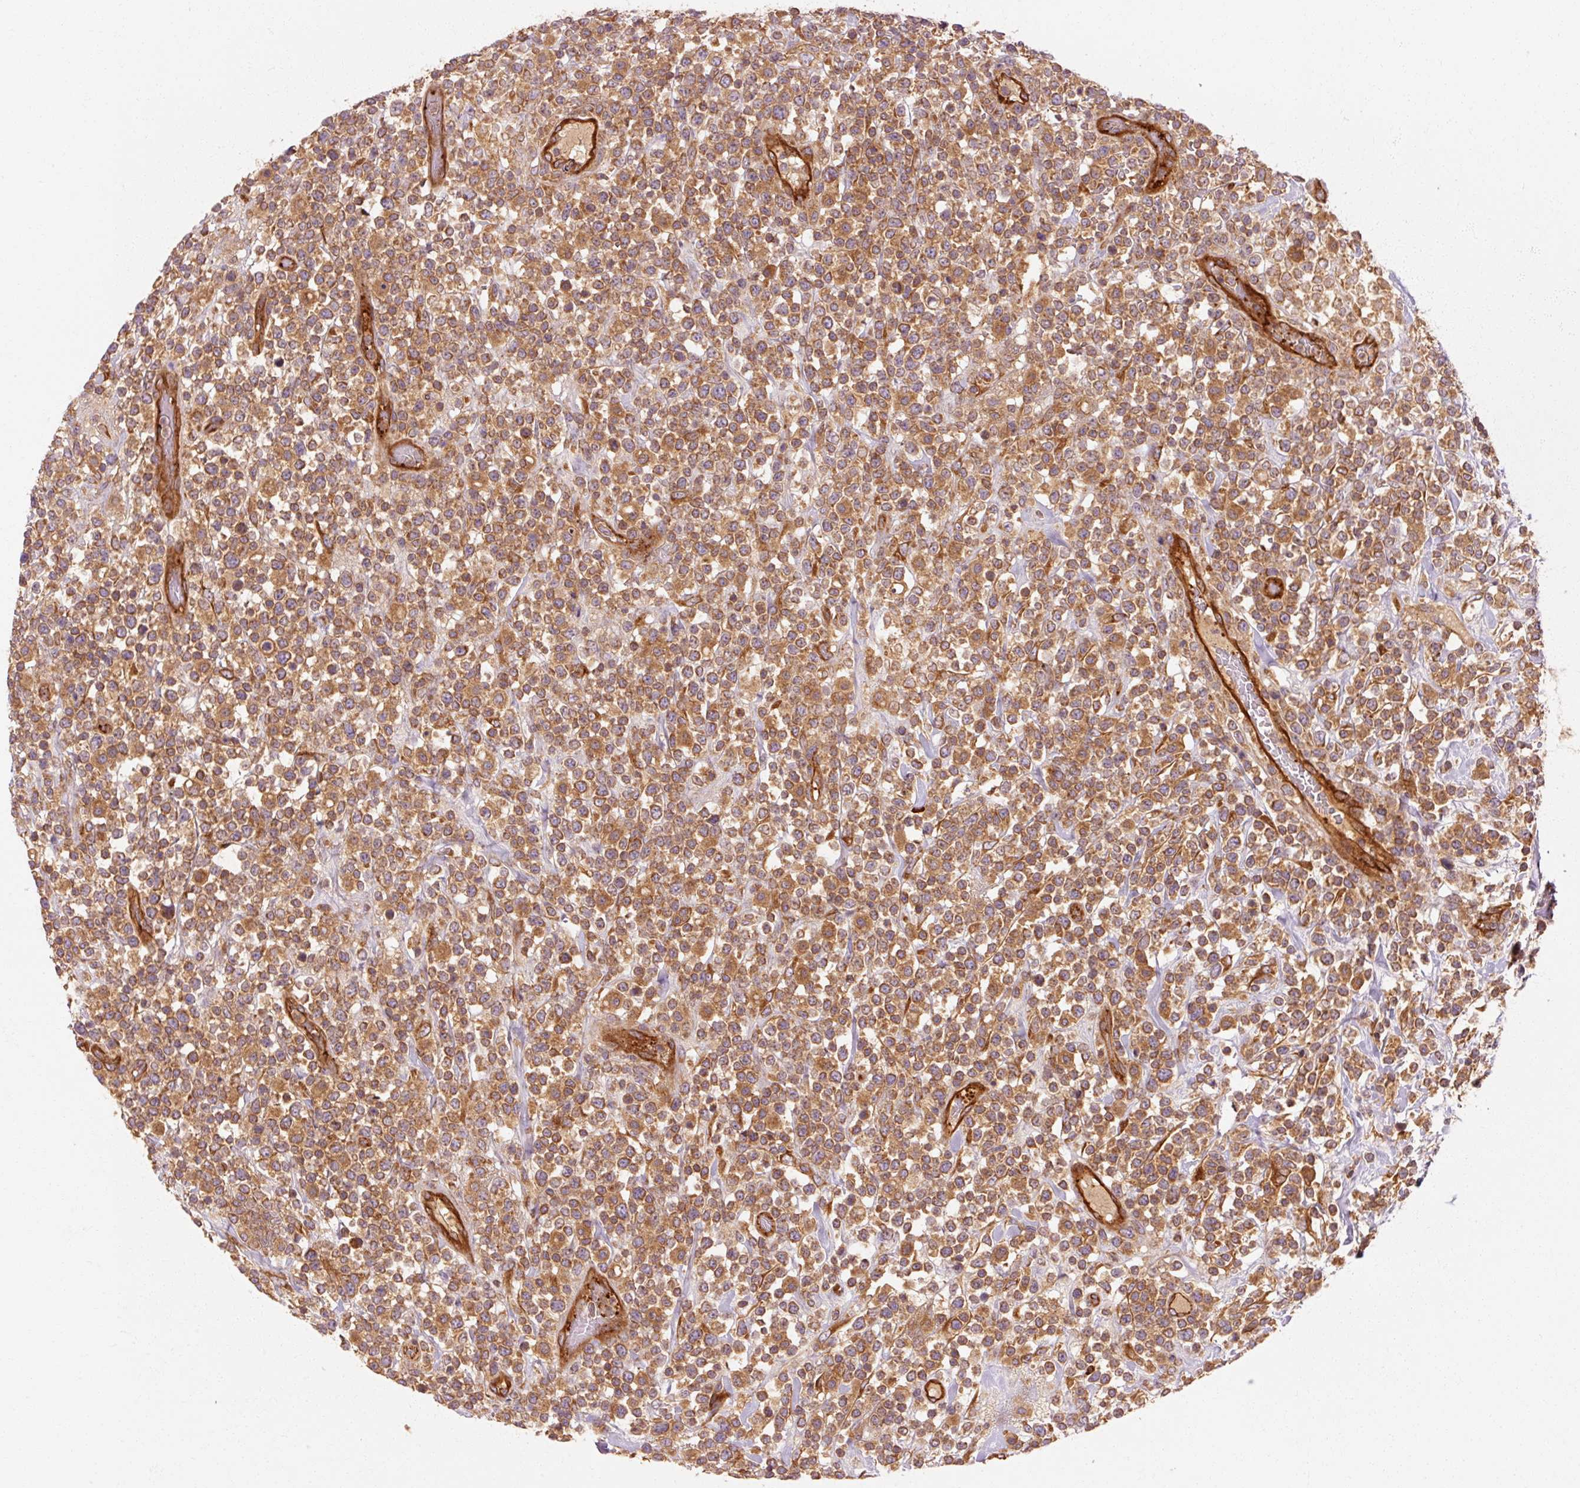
{"staining": {"intensity": "moderate", "quantity": ">75%", "location": "cytoplasmic/membranous"}, "tissue": "lymphoma", "cell_type": "Tumor cells", "image_type": "cancer", "snomed": [{"axis": "morphology", "description": "Malignant lymphoma, non-Hodgkin's type, High grade"}, {"axis": "topography", "description": "Colon"}], "caption": "Immunohistochemical staining of human malignant lymphoma, non-Hodgkin's type (high-grade) reveals medium levels of moderate cytoplasmic/membranous protein positivity in approximately >75% of tumor cells. Using DAB (3,3'-diaminobenzidine) (brown) and hematoxylin (blue) stains, captured at high magnification using brightfield microscopy.", "gene": "CTNNA1", "patient": {"sex": "female", "age": 53}}